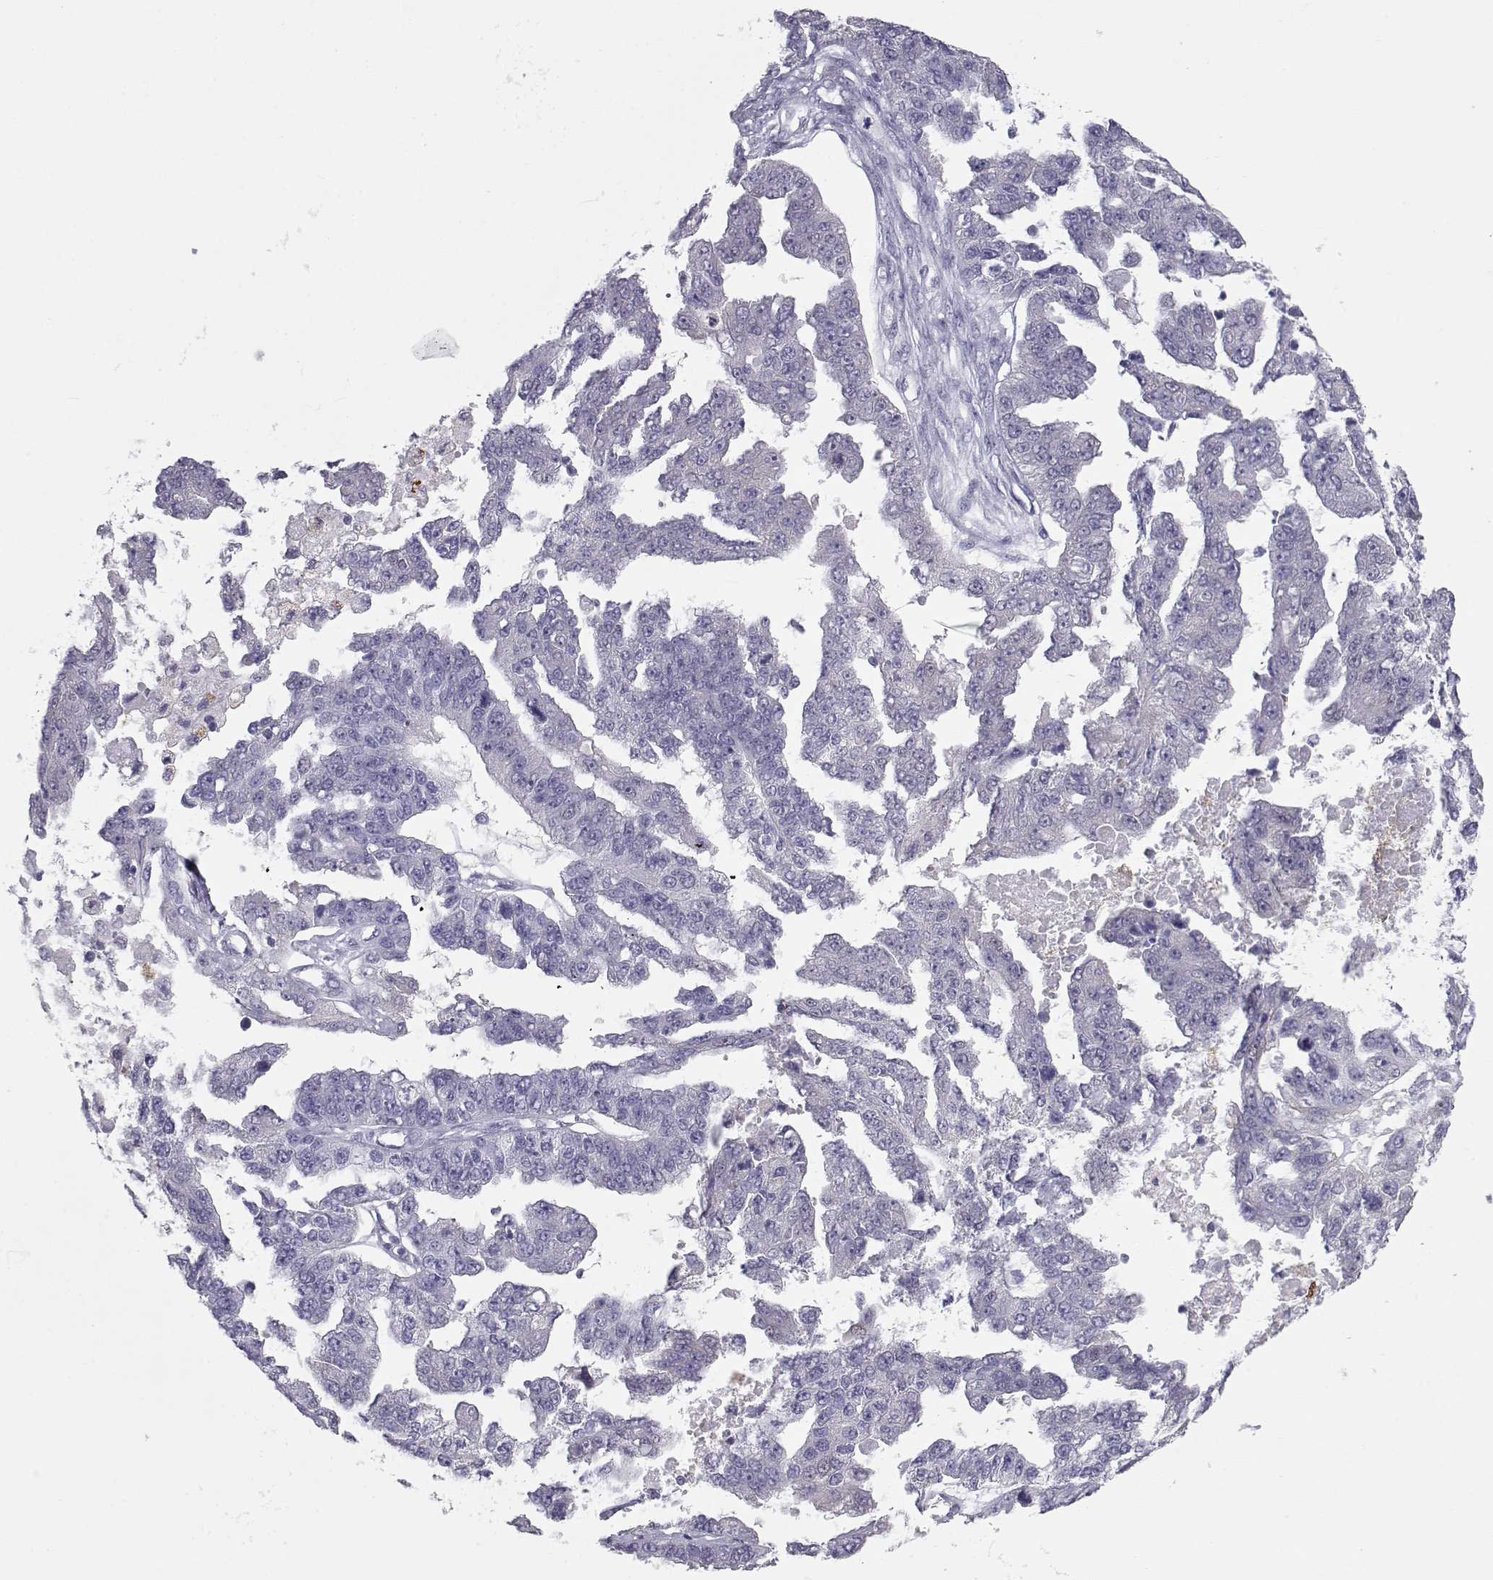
{"staining": {"intensity": "negative", "quantity": "none", "location": "none"}, "tissue": "ovarian cancer", "cell_type": "Tumor cells", "image_type": "cancer", "snomed": [{"axis": "morphology", "description": "Cystadenocarcinoma, serous, NOS"}, {"axis": "topography", "description": "Ovary"}], "caption": "Ovarian cancer (serous cystadenocarcinoma) was stained to show a protein in brown. There is no significant staining in tumor cells.", "gene": "NPVF", "patient": {"sex": "female", "age": 58}}